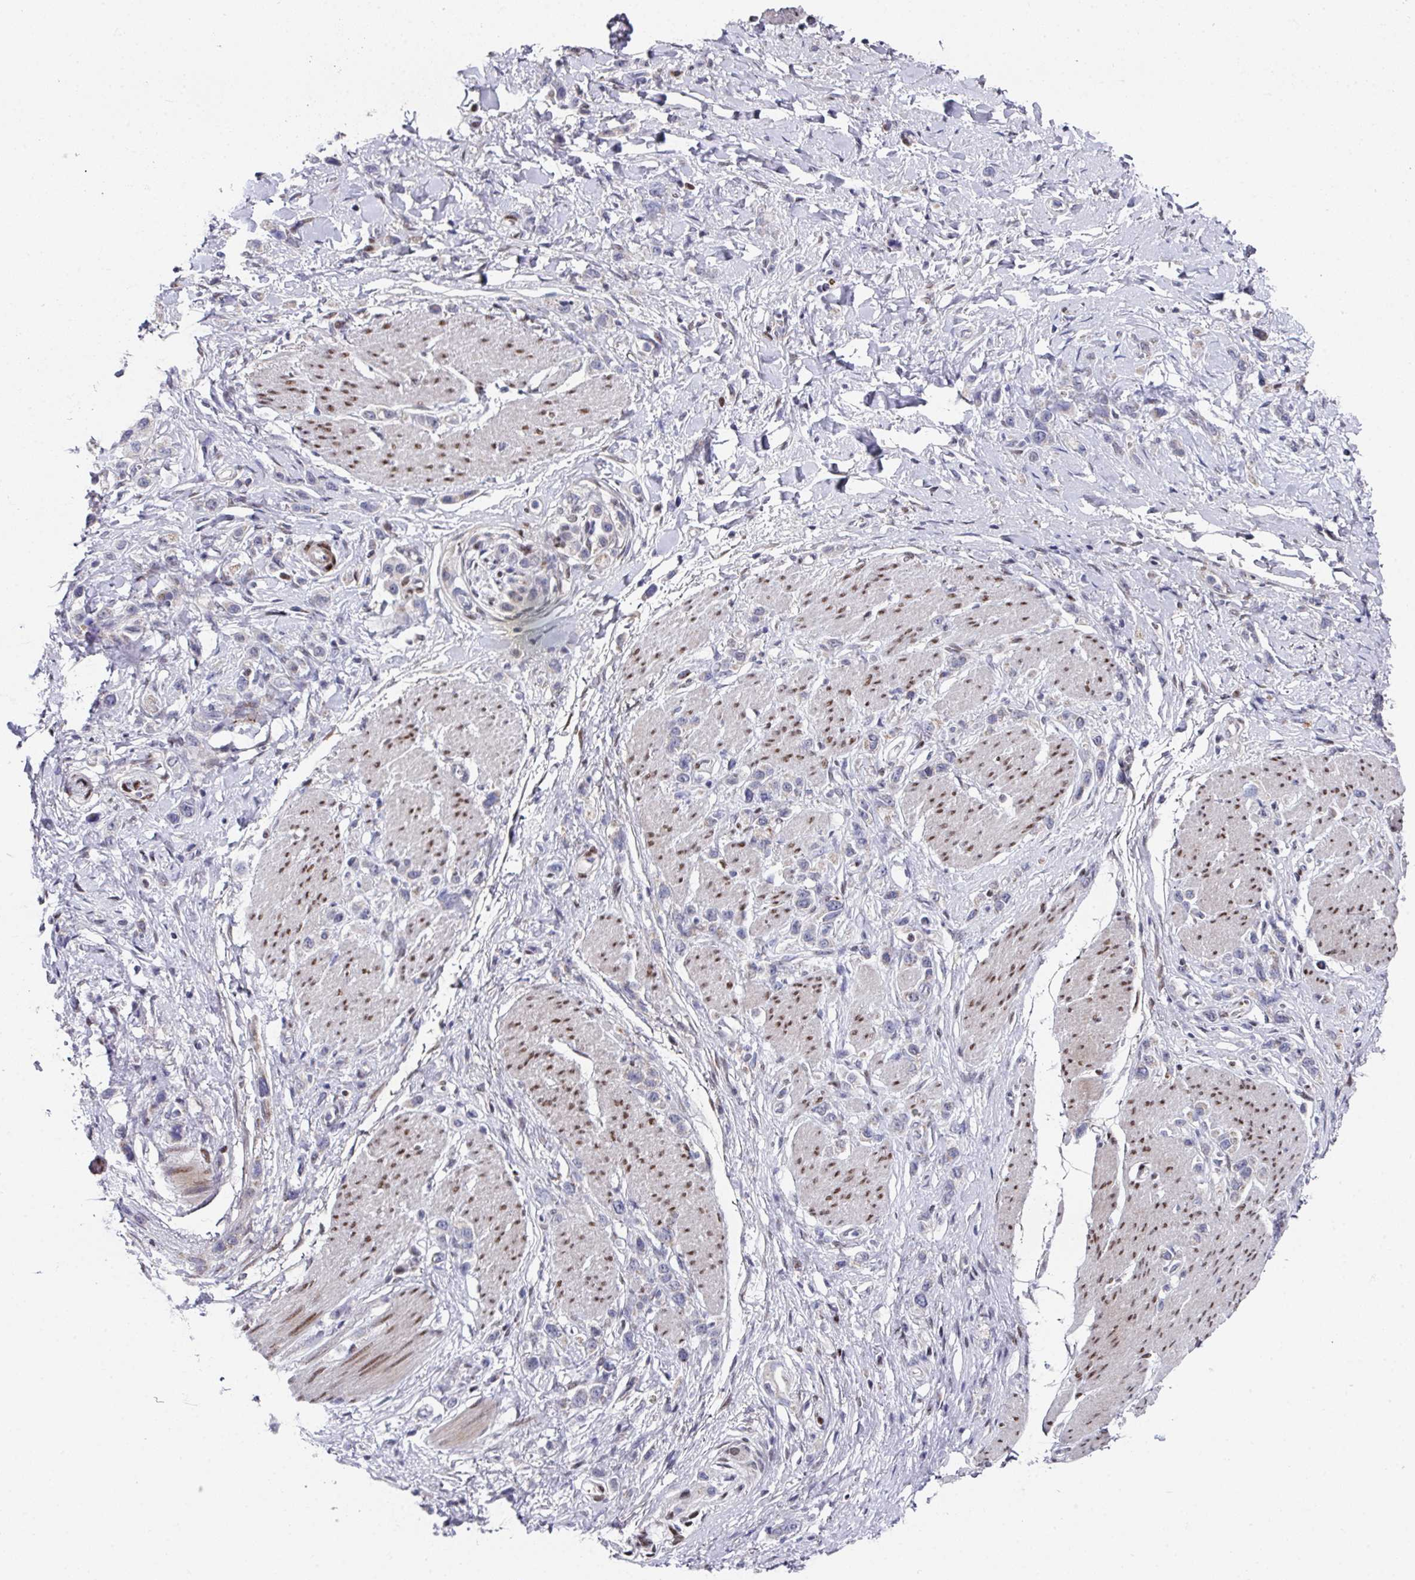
{"staining": {"intensity": "weak", "quantity": "<25%", "location": "cytoplasmic/membranous"}, "tissue": "stomach cancer", "cell_type": "Tumor cells", "image_type": "cancer", "snomed": [{"axis": "morphology", "description": "Adenocarcinoma, NOS"}, {"axis": "topography", "description": "Stomach"}], "caption": "This histopathology image is of stomach cancer stained with immunohistochemistry (IHC) to label a protein in brown with the nuclei are counter-stained blue. There is no expression in tumor cells. (Immunohistochemistry (ihc), brightfield microscopy, high magnification).", "gene": "CBX7", "patient": {"sex": "female", "age": 65}}